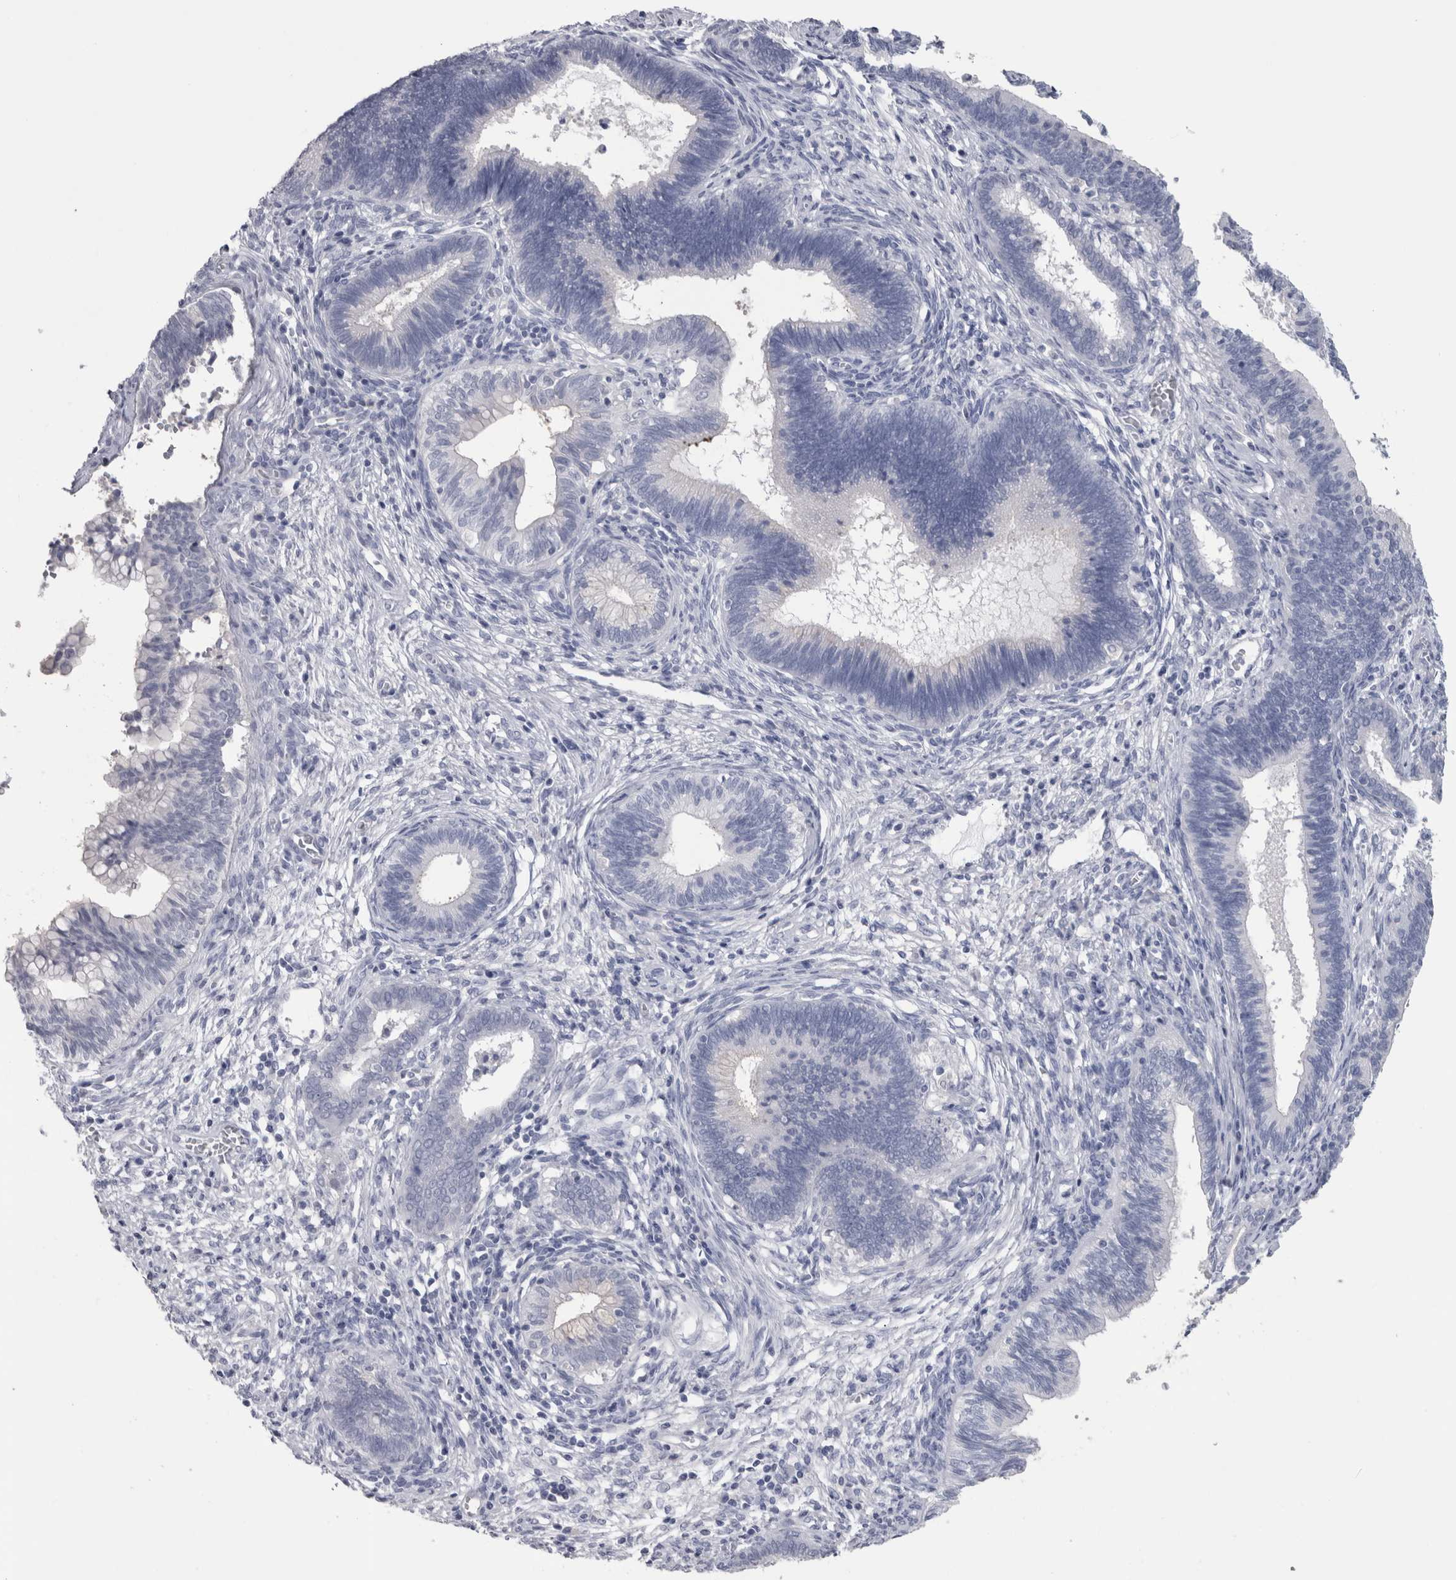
{"staining": {"intensity": "negative", "quantity": "none", "location": "none"}, "tissue": "cervical cancer", "cell_type": "Tumor cells", "image_type": "cancer", "snomed": [{"axis": "morphology", "description": "Adenocarcinoma, NOS"}, {"axis": "topography", "description": "Cervix"}], "caption": "Tumor cells show no significant positivity in cervical cancer (adenocarcinoma).", "gene": "PTH", "patient": {"sex": "female", "age": 44}}